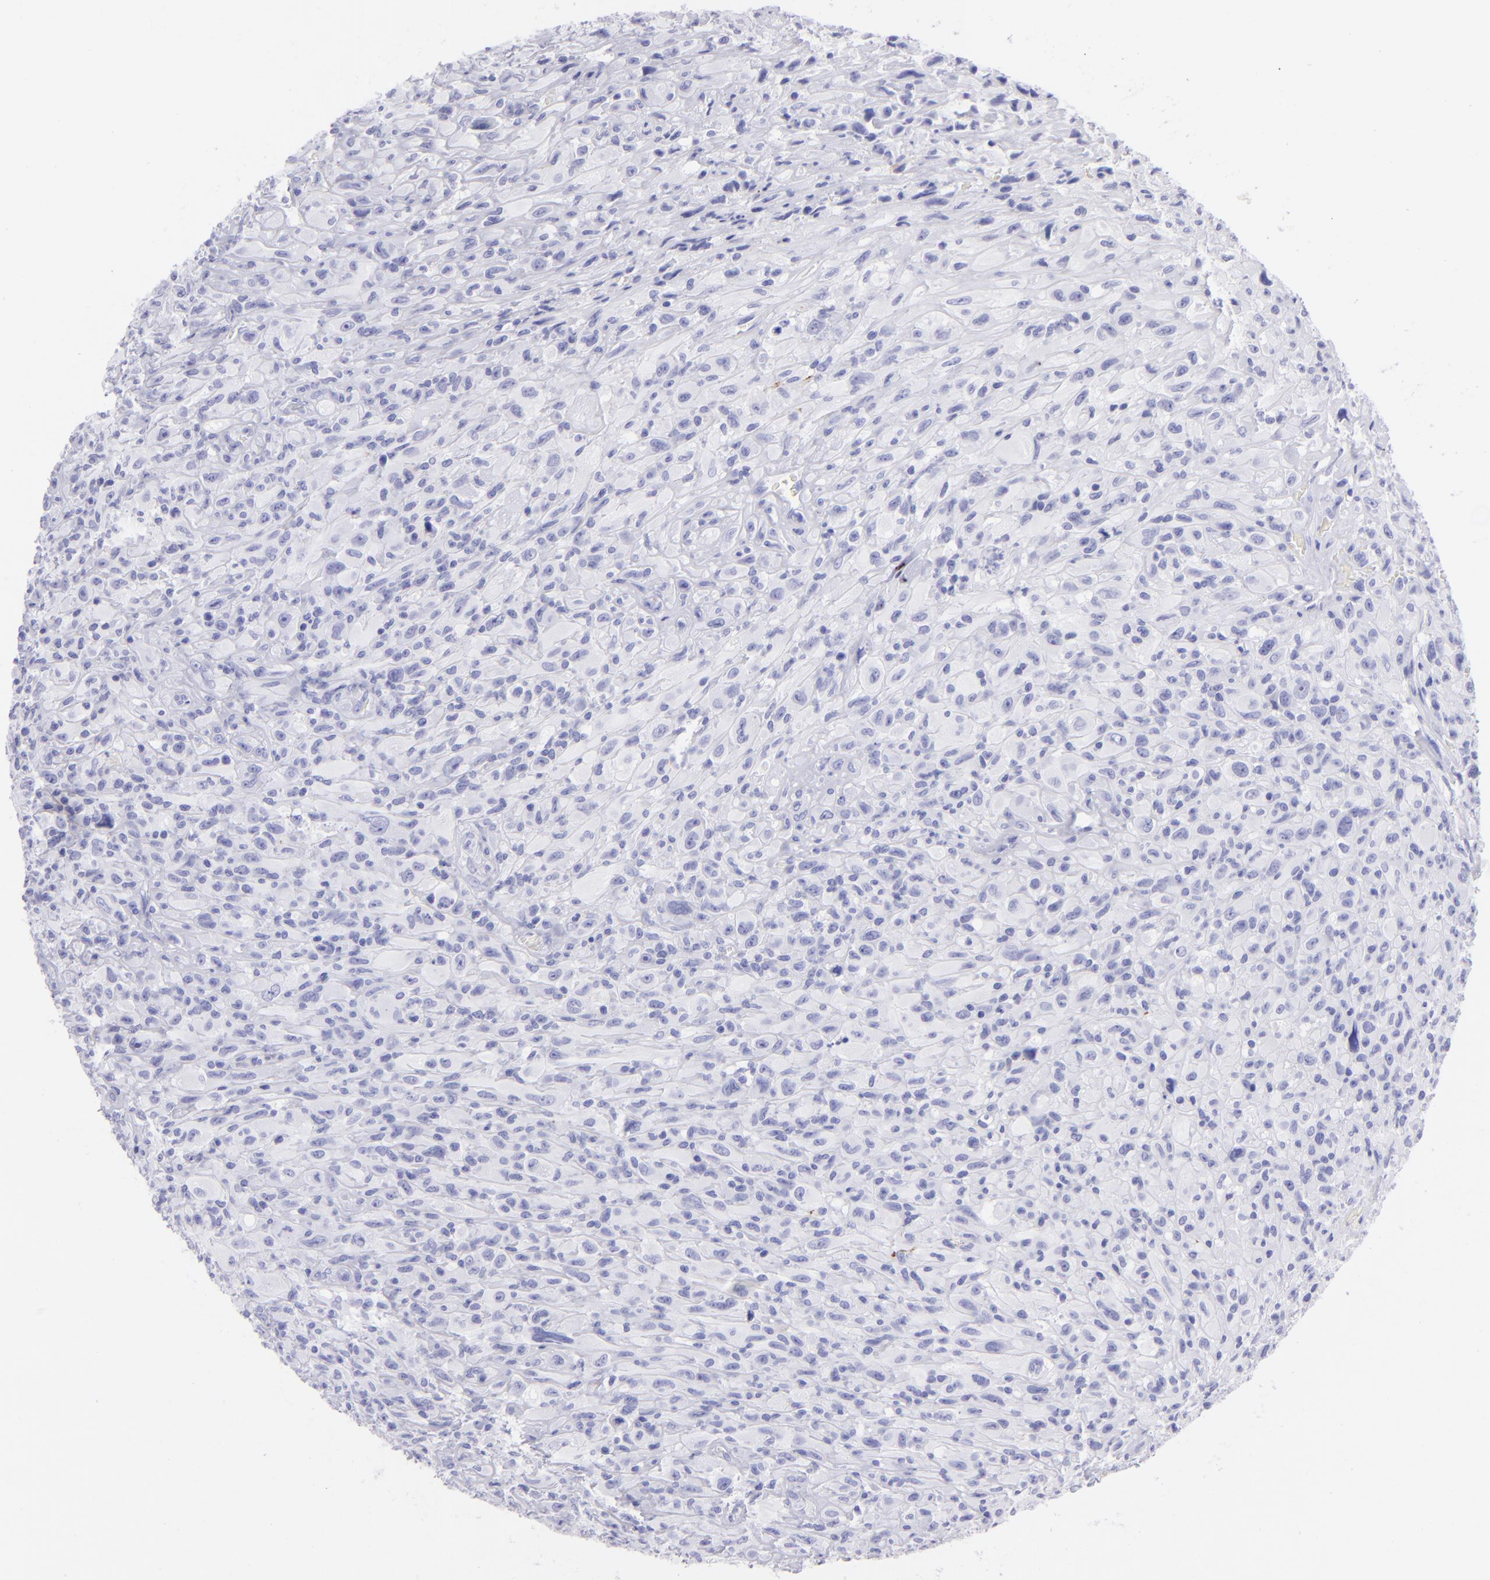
{"staining": {"intensity": "negative", "quantity": "none", "location": "none"}, "tissue": "glioma", "cell_type": "Tumor cells", "image_type": "cancer", "snomed": [{"axis": "morphology", "description": "Glioma, malignant, High grade"}, {"axis": "topography", "description": "Brain"}], "caption": "A high-resolution image shows IHC staining of high-grade glioma (malignant), which displays no significant staining in tumor cells.", "gene": "SLC1A3", "patient": {"sex": "male", "age": 48}}